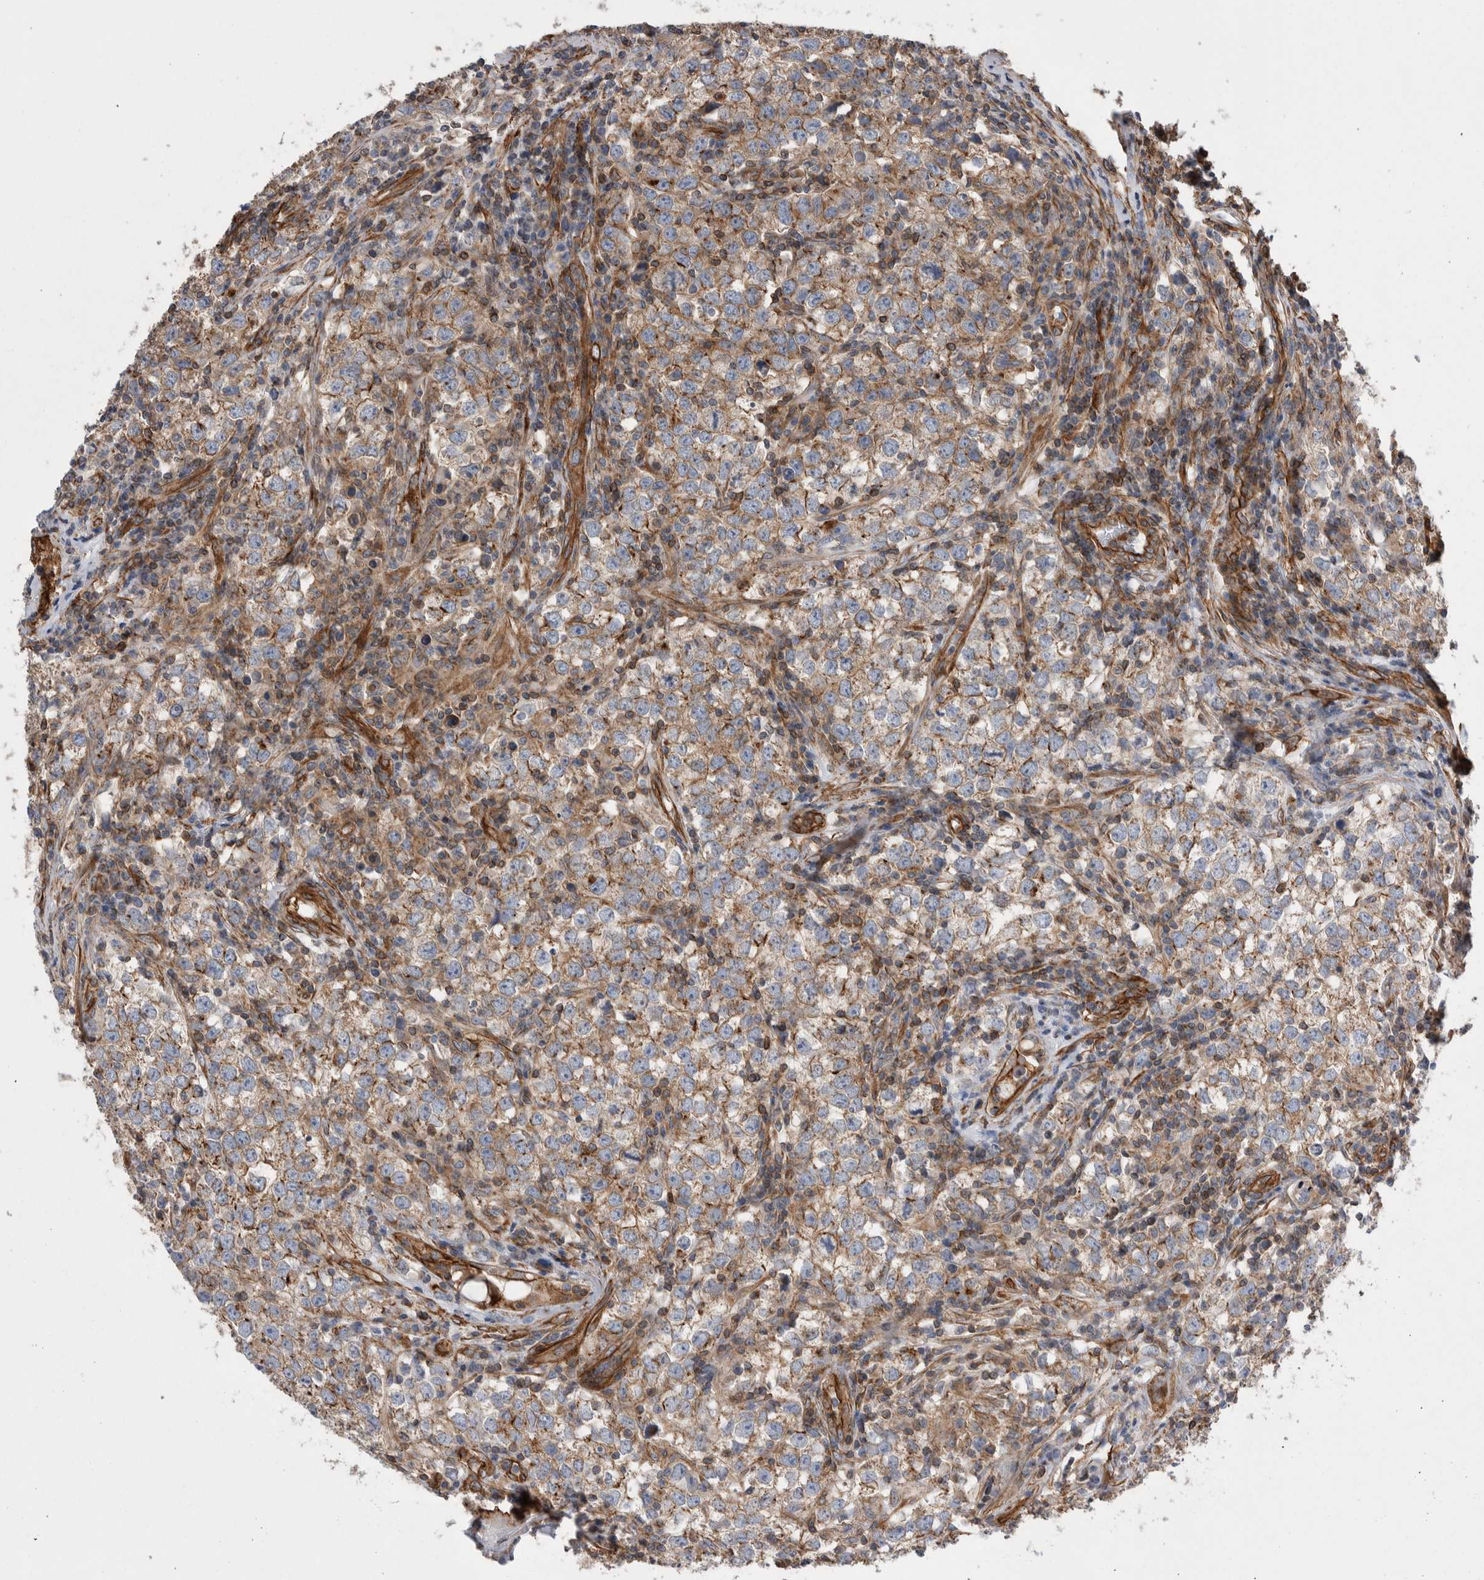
{"staining": {"intensity": "weak", "quantity": "25%-75%", "location": "cytoplasmic/membranous"}, "tissue": "testis cancer", "cell_type": "Tumor cells", "image_type": "cancer", "snomed": [{"axis": "morphology", "description": "Seminoma, NOS"}, {"axis": "morphology", "description": "Carcinoma, Embryonal, NOS"}, {"axis": "topography", "description": "Testis"}], "caption": "IHC image of neoplastic tissue: seminoma (testis) stained using immunohistochemistry (IHC) exhibits low levels of weak protein expression localized specifically in the cytoplasmic/membranous of tumor cells, appearing as a cytoplasmic/membranous brown color.", "gene": "KIF12", "patient": {"sex": "male", "age": 28}}